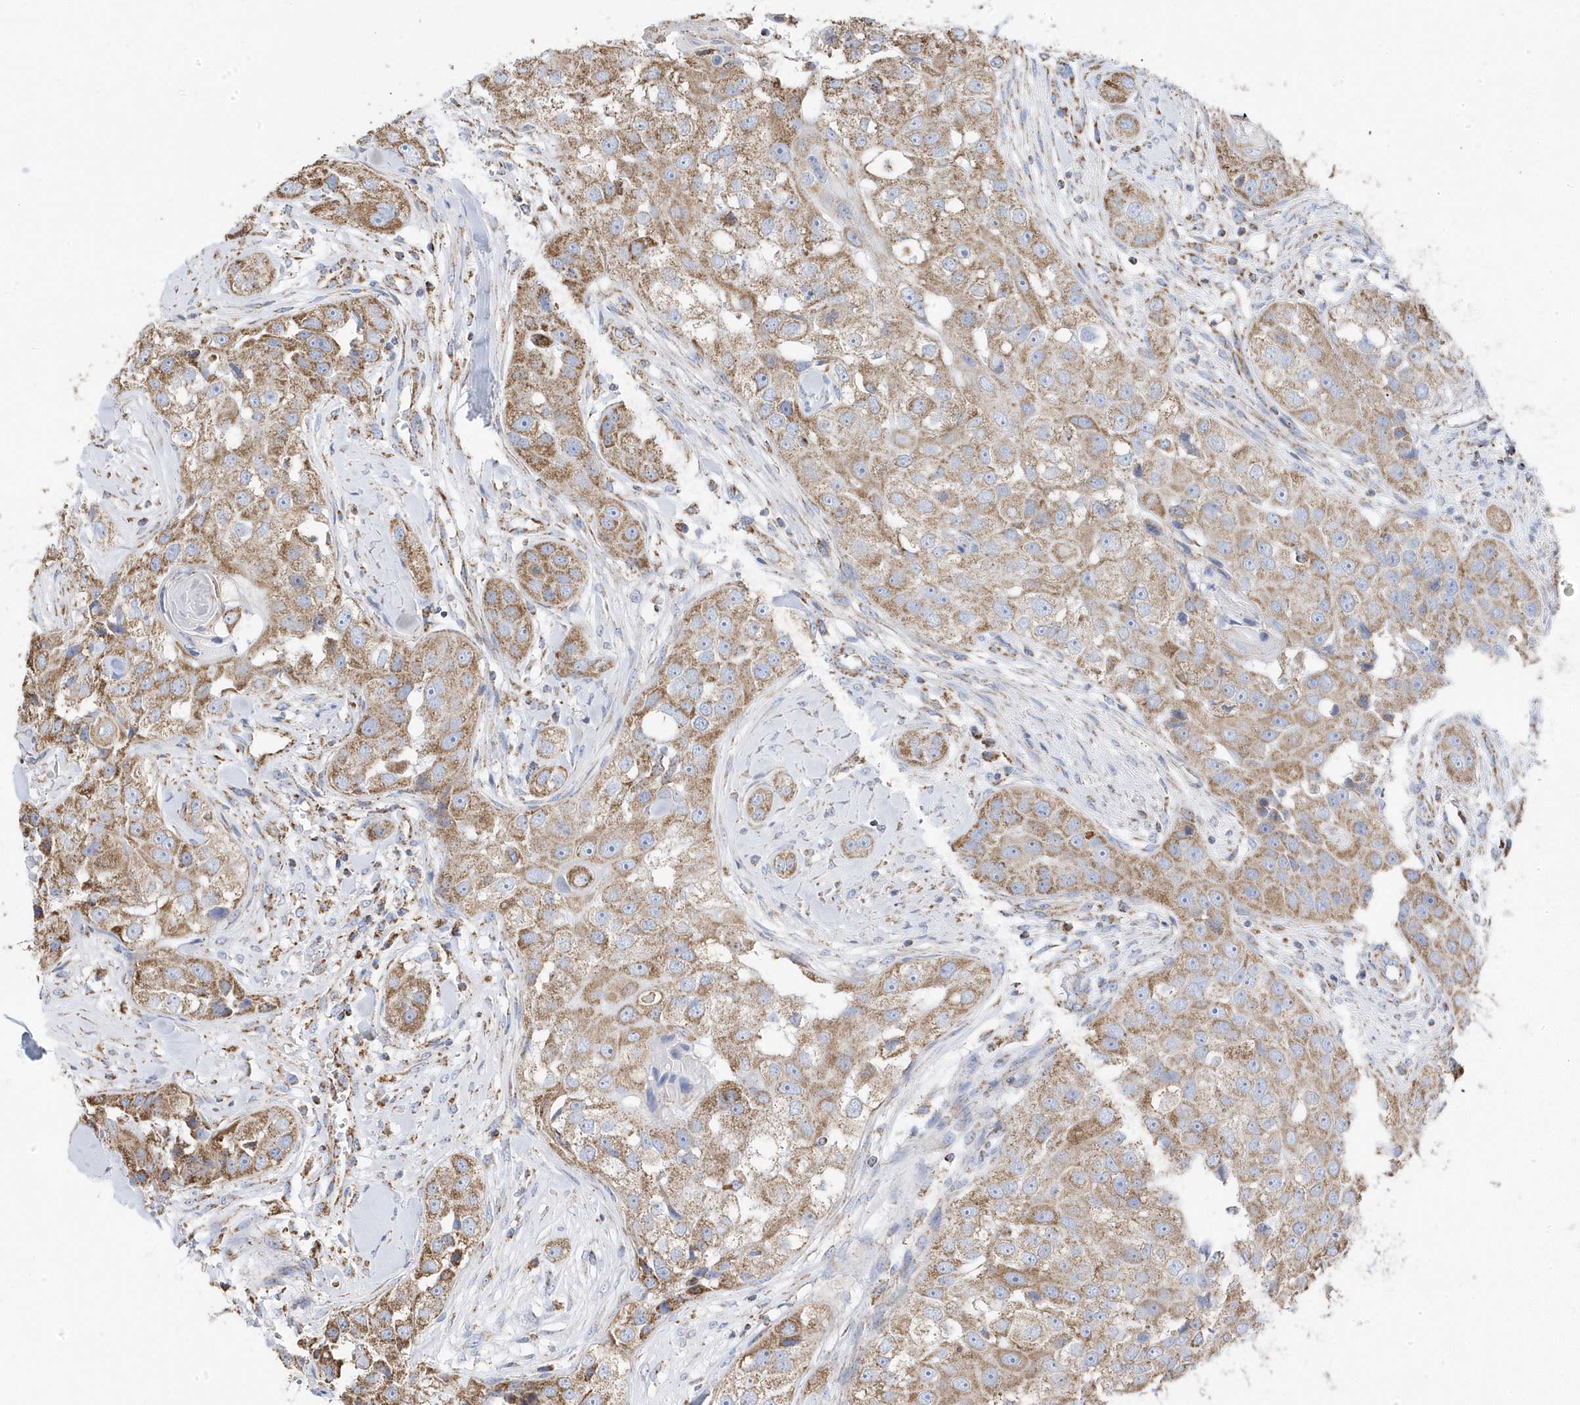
{"staining": {"intensity": "moderate", "quantity": ">75%", "location": "cytoplasmic/membranous"}, "tissue": "head and neck cancer", "cell_type": "Tumor cells", "image_type": "cancer", "snomed": [{"axis": "morphology", "description": "Normal tissue, NOS"}, {"axis": "morphology", "description": "Squamous cell carcinoma, NOS"}, {"axis": "topography", "description": "Skeletal muscle"}, {"axis": "topography", "description": "Head-Neck"}], "caption": "IHC histopathology image of human head and neck squamous cell carcinoma stained for a protein (brown), which reveals medium levels of moderate cytoplasmic/membranous staining in about >75% of tumor cells.", "gene": "GTPBP8", "patient": {"sex": "male", "age": 51}}